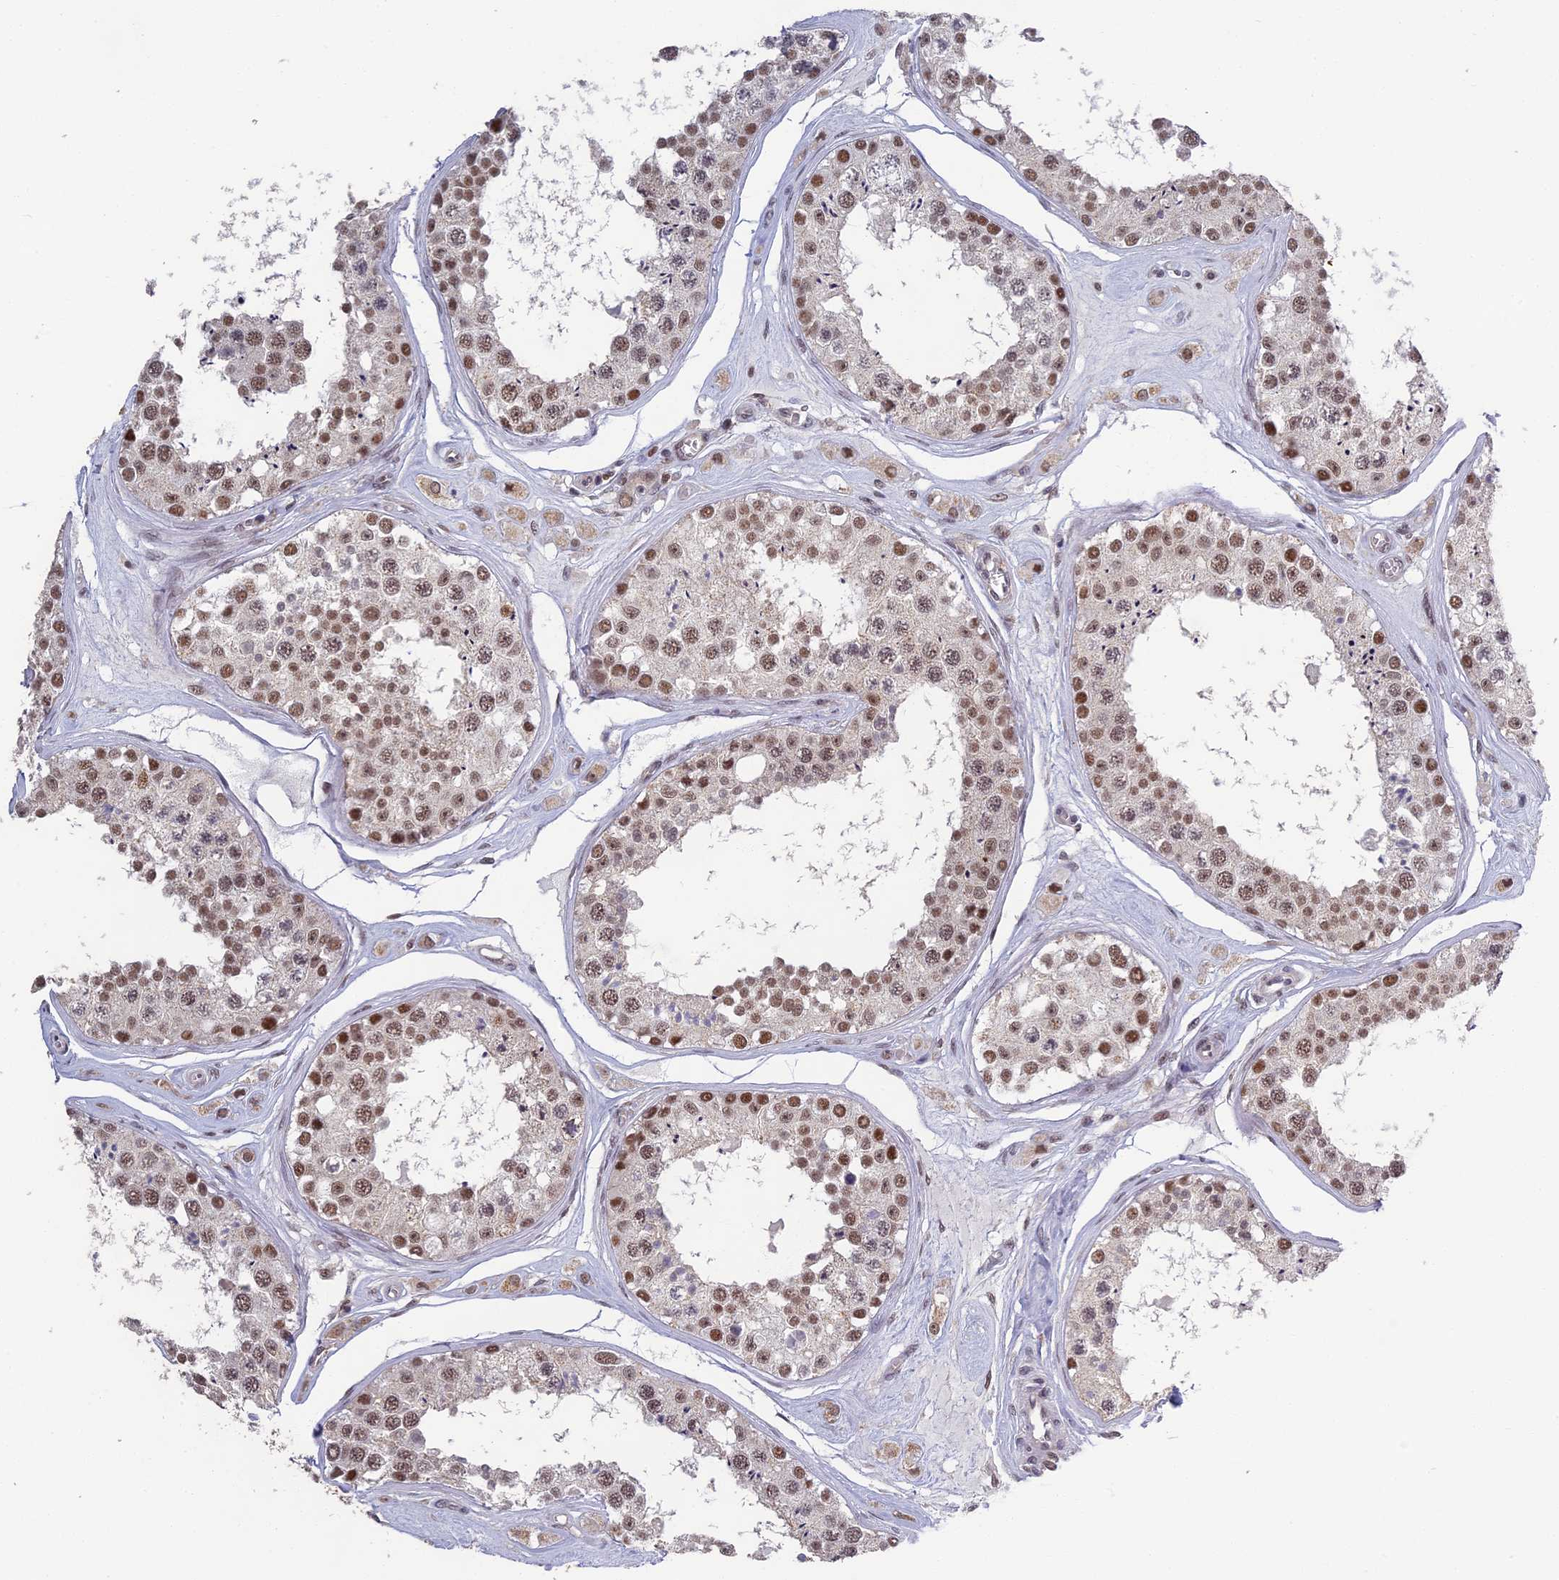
{"staining": {"intensity": "moderate", "quantity": ">75%", "location": "nuclear"}, "tissue": "testis", "cell_type": "Cells in seminiferous ducts", "image_type": "normal", "snomed": [{"axis": "morphology", "description": "Normal tissue, NOS"}, {"axis": "topography", "description": "Testis"}], "caption": "IHC of normal human testis reveals medium levels of moderate nuclear positivity in approximately >75% of cells in seminiferous ducts. The staining is performed using DAB (3,3'-diaminobenzidine) brown chromogen to label protein expression. The nuclei are counter-stained blue using hematoxylin.", "gene": "MORF4L1", "patient": {"sex": "male", "age": 25}}